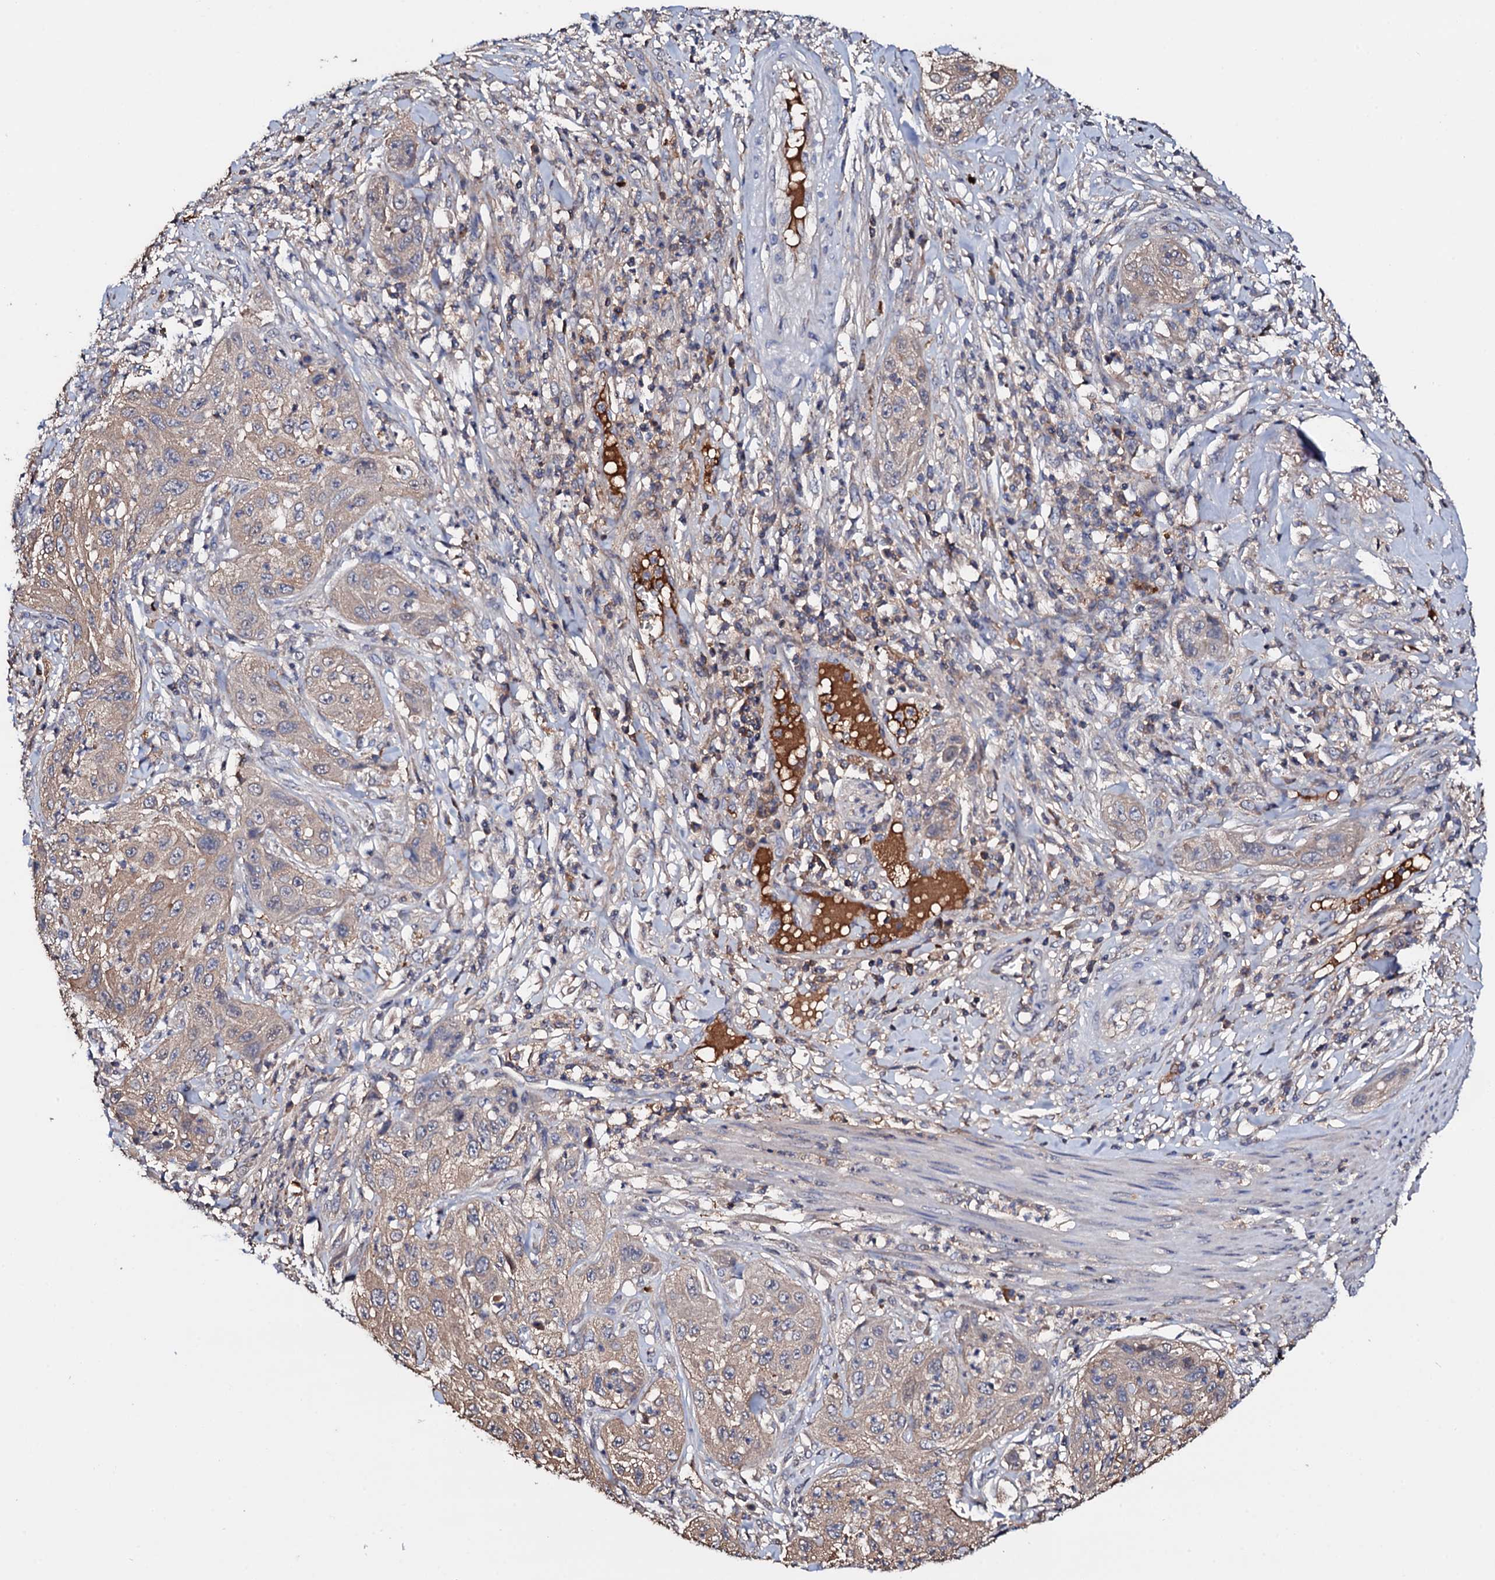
{"staining": {"intensity": "weak", "quantity": ">75%", "location": "cytoplasmic/membranous"}, "tissue": "cervical cancer", "cell_type": "Tumor cells", "image_type": "cancer", "snomed": [{"axis": "morphology", "description": "Squamous cell carcinoma, NOS"}, {"axis": "topography", "description": "Cervix"}], "caption": "Squamous cell carcinoma (cervical) stained with a protein marker reveals weak staining in tumor cells.", "gene": "TCAF2", "patient": {"sex": "female", "age": 42}}